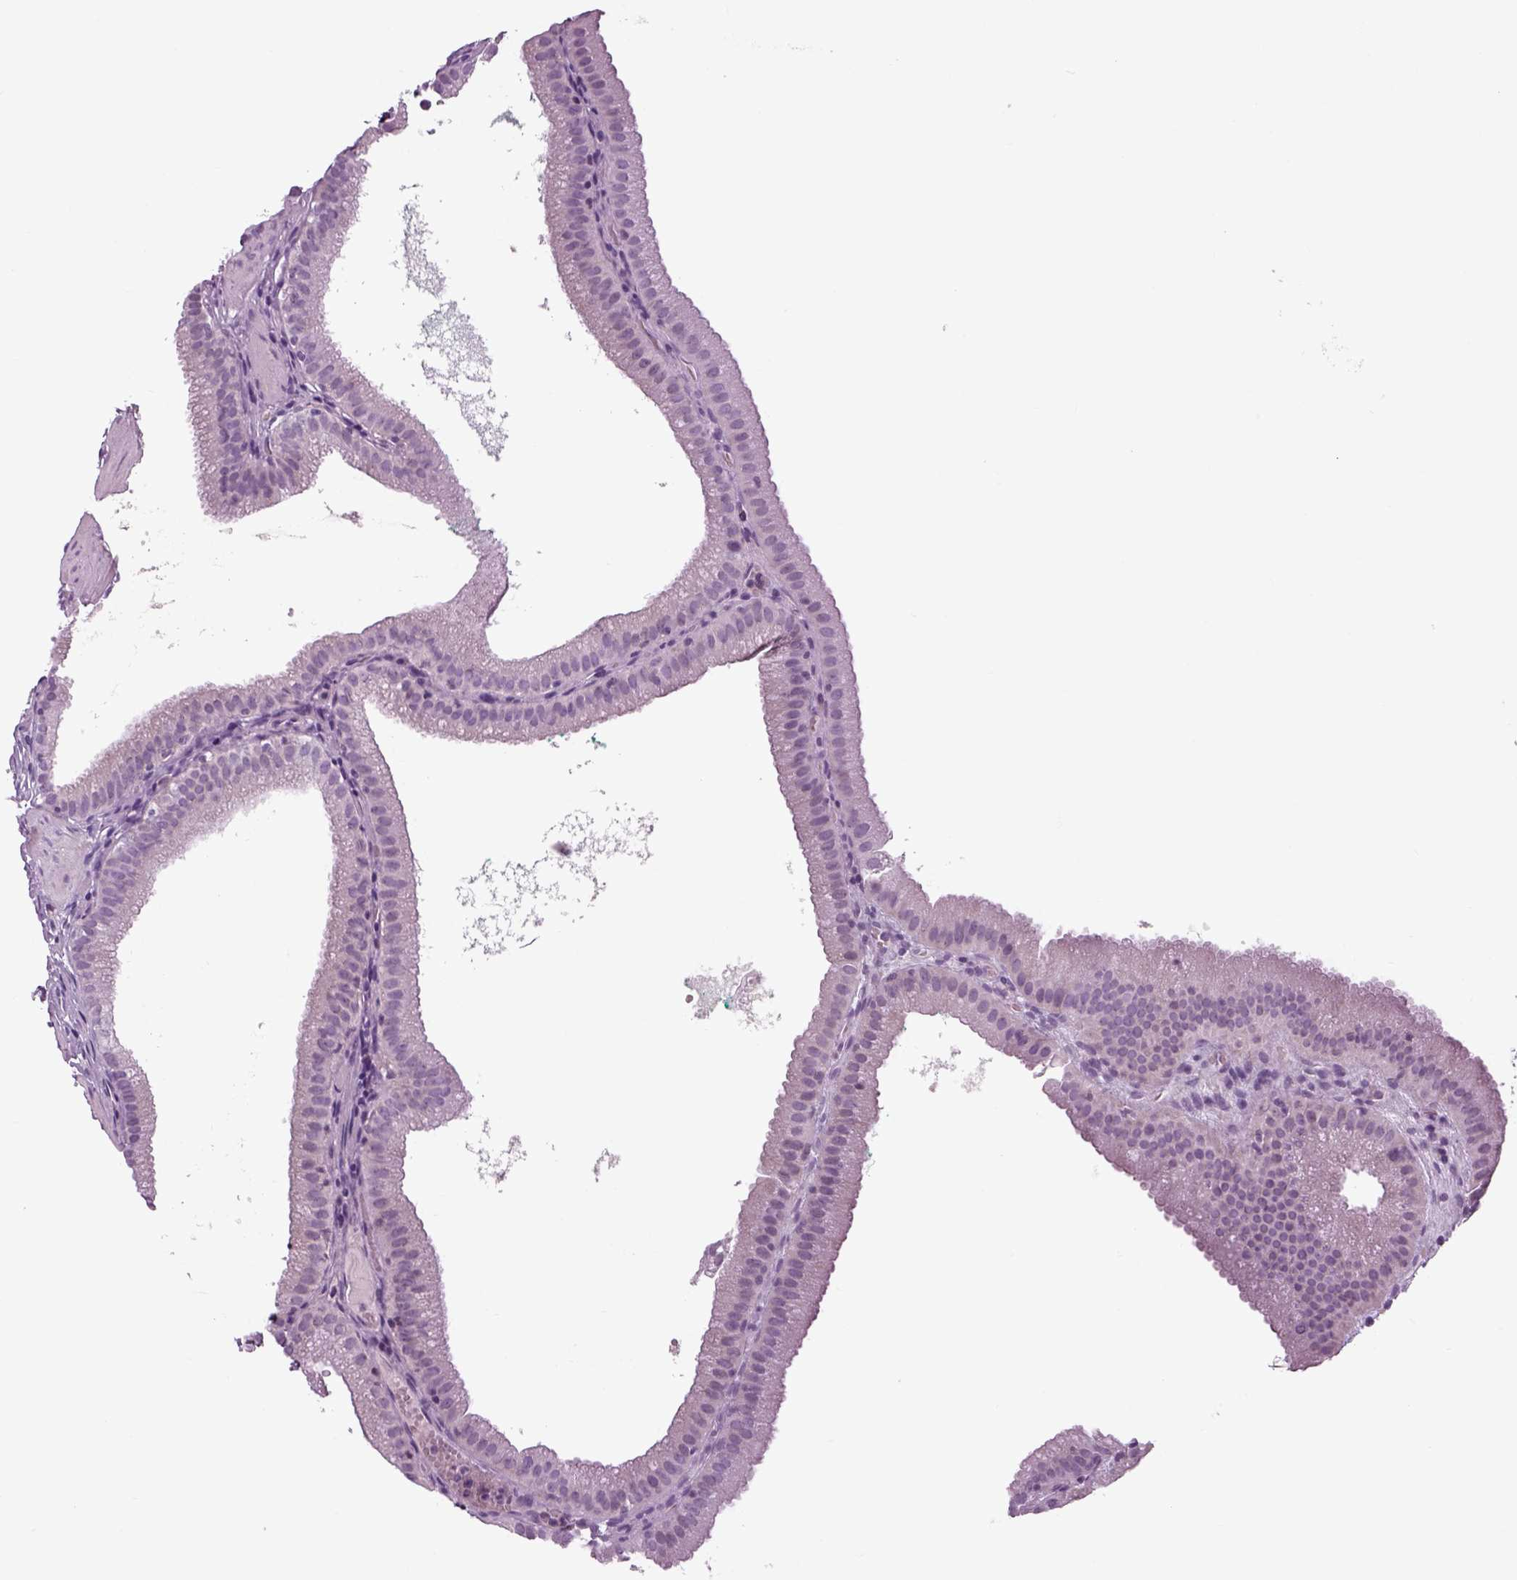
{"staining": {"intensity": "negative", "quantity": "none", "location": "none"}, "tissue": "gallbladder", "cell_type": "Glandular cells", "image_type": "normal", "snomed": [{"axis": "morphology", "description": "Normal tissue, NOS"}, {"axis": "topography", "description": "Gallbladder"}], "caption": "An IHC image of normal gallbladder is shown. There is no staining in glandular cells of gallbladder. (Brightfield microscopy of DAB IHC at high magnification).", "gene": "ARHGAP11A", "patient": {"sex": "male", "age": 67}}